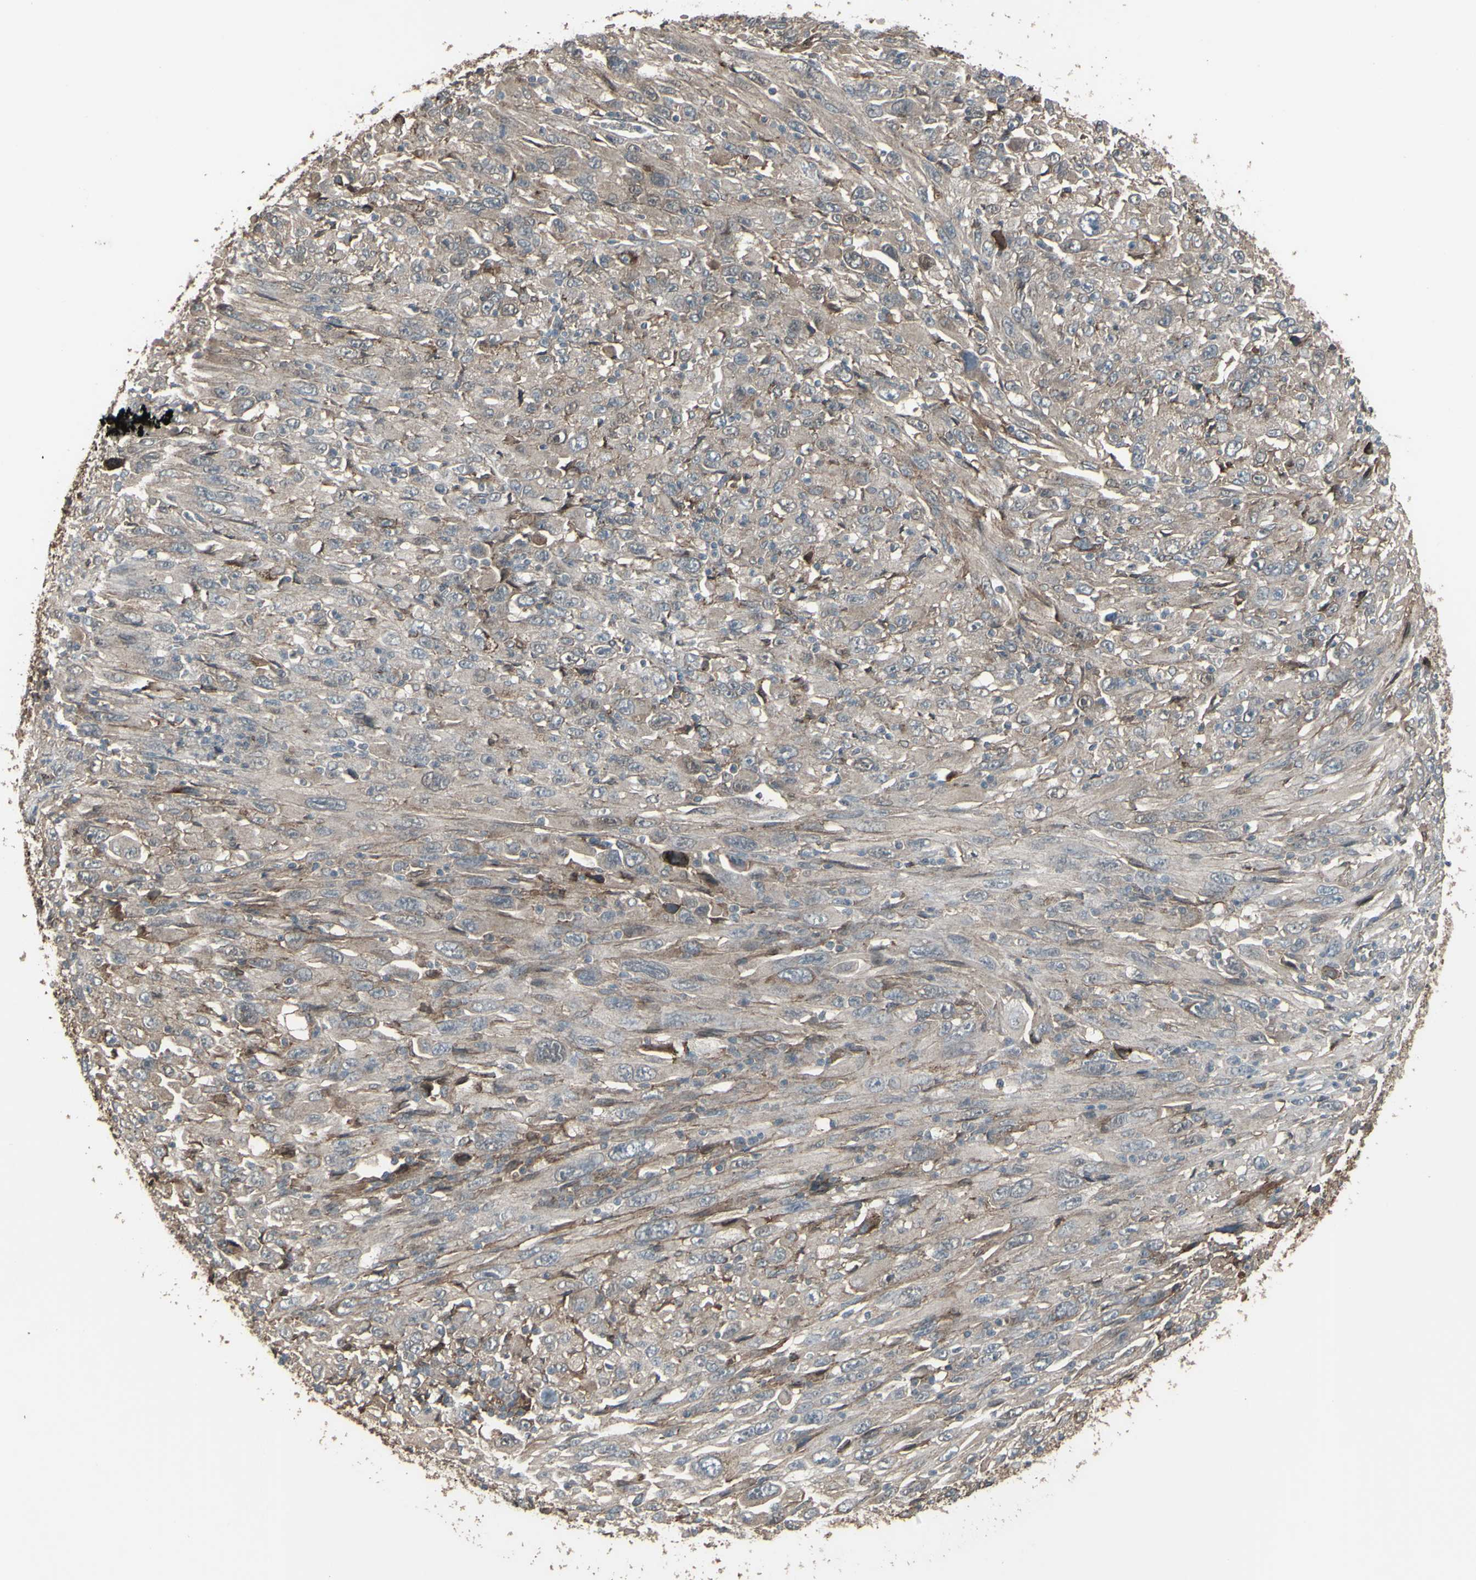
{"staining": {"intensity": "weak", "quantity": ">75%", "location": "cytoplasmic/membranous"}, "tissue": "melanoma", "cell_type": "Tumor cells", "image_type": "cancer", "snomed": [{"axis": "morphology", "description": "Malignant melanoma, Metastatic site"}, {"axis": "topography", "description": "Skin"}], "caption": "Melanoma stained with IHC displays weak cytoplasmic/membranous positivity in approximately >75% of tumor cells. The protein is stained brown, and the nuclei are stained in blue (DAB (3,3'-diaminobenzidine) IHC with brightfield microscopy, high magnification).", "gene": "SMO", "patient": {"sex": "female", "age": 56}}